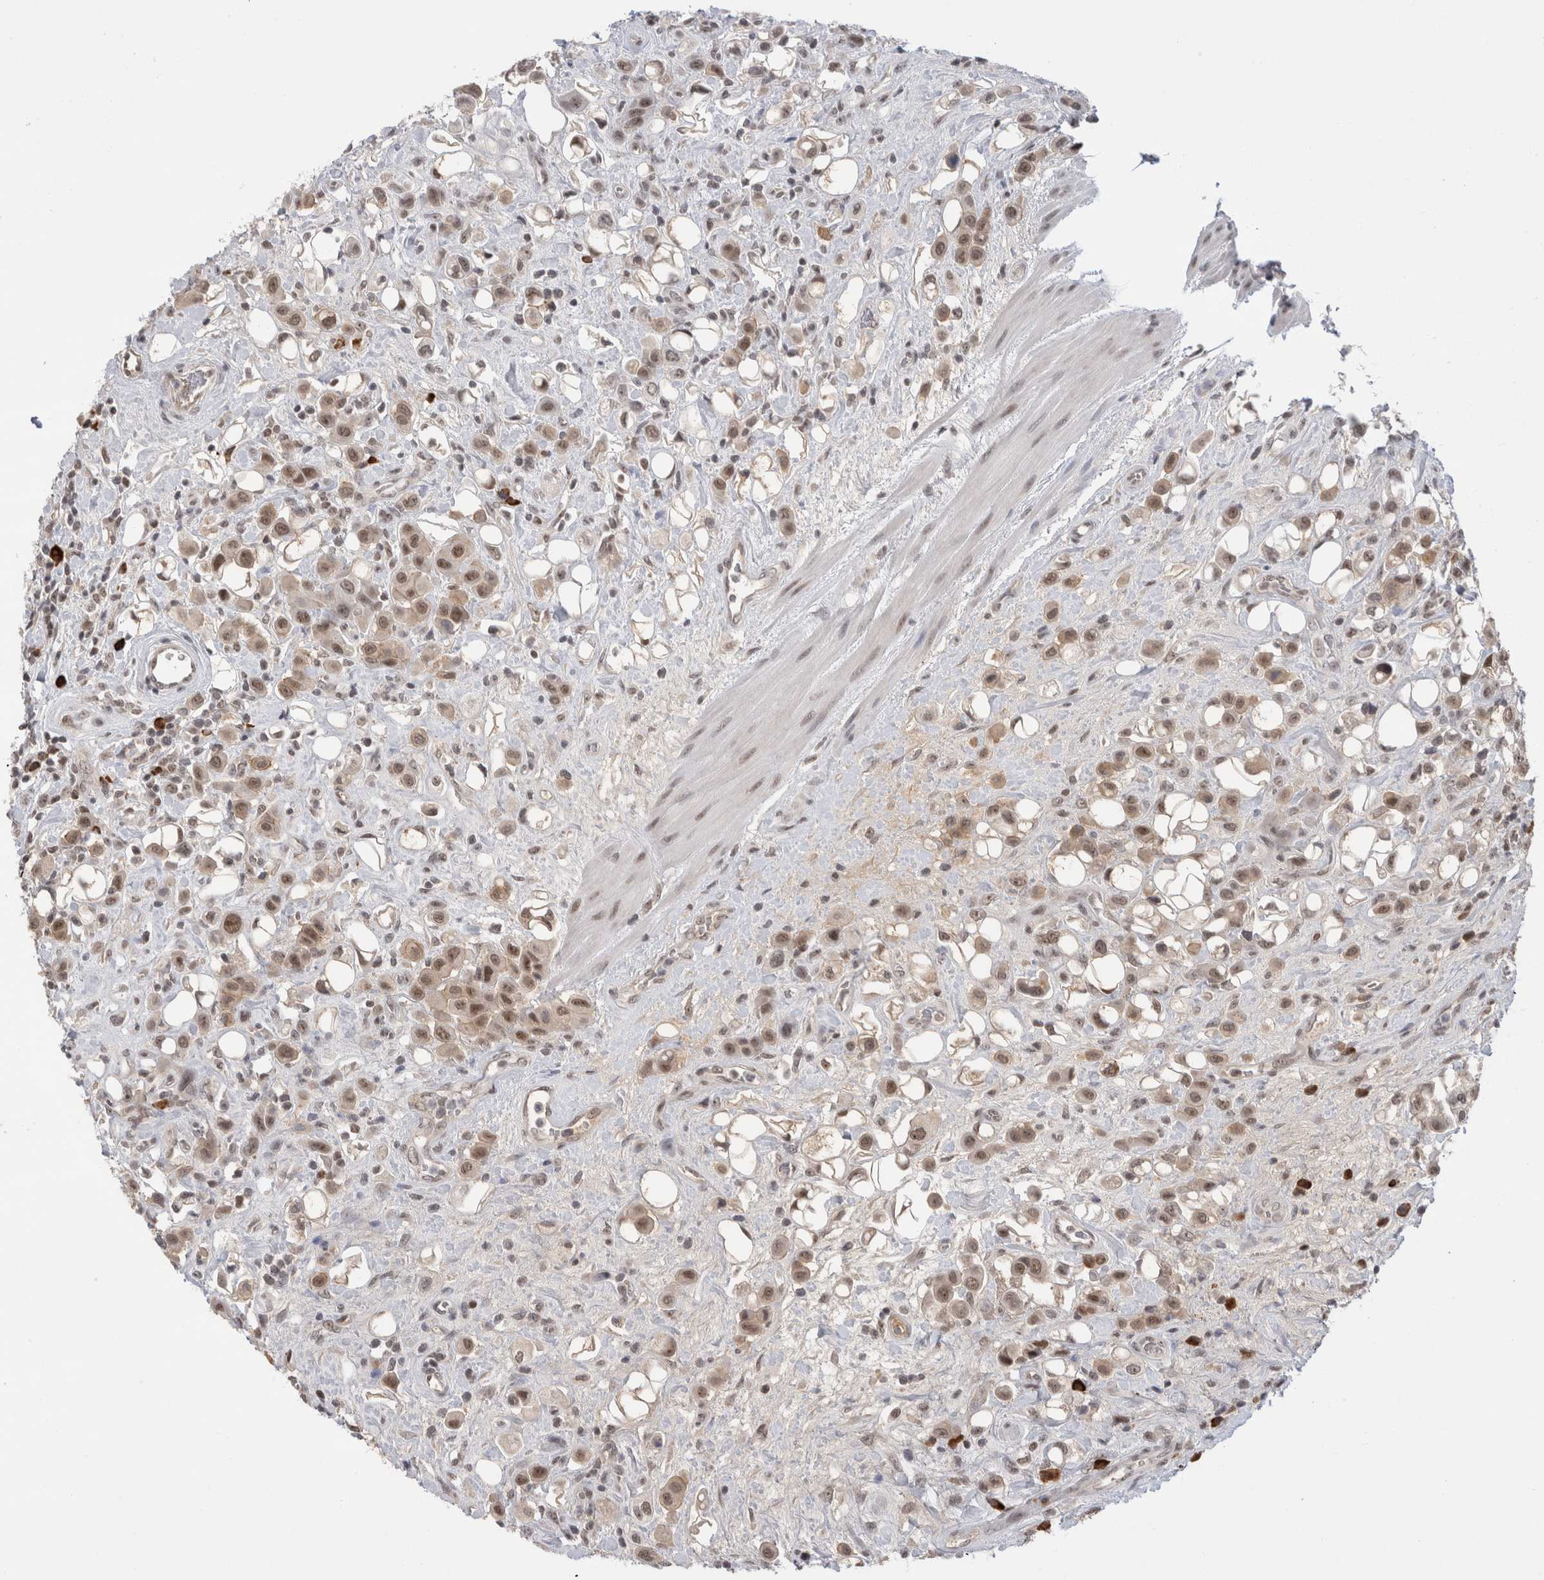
{"staining": {"intensity": "moderate", "quantity": ">75%", "location": "nuclear"}, "tissue": "urothelial cancer", "cell_type": "Tumor cells", "image_type": "cancer", "snomed": [{"axis": "morphology", "description": "Urothelial carcinoma, High grade"}, {"axis": "topography", "description": "Urinary bladder"}], "caption": "Brown immunohistochemical staining in human urothelial cancer exhibits moderate nuclear staining in about >75% of tumor cells. The protein of interest is shown in brown color, while the nuclei are stained blue.", "gene": "ZNF24", "patient": {"sex": "male", "age": 50}}